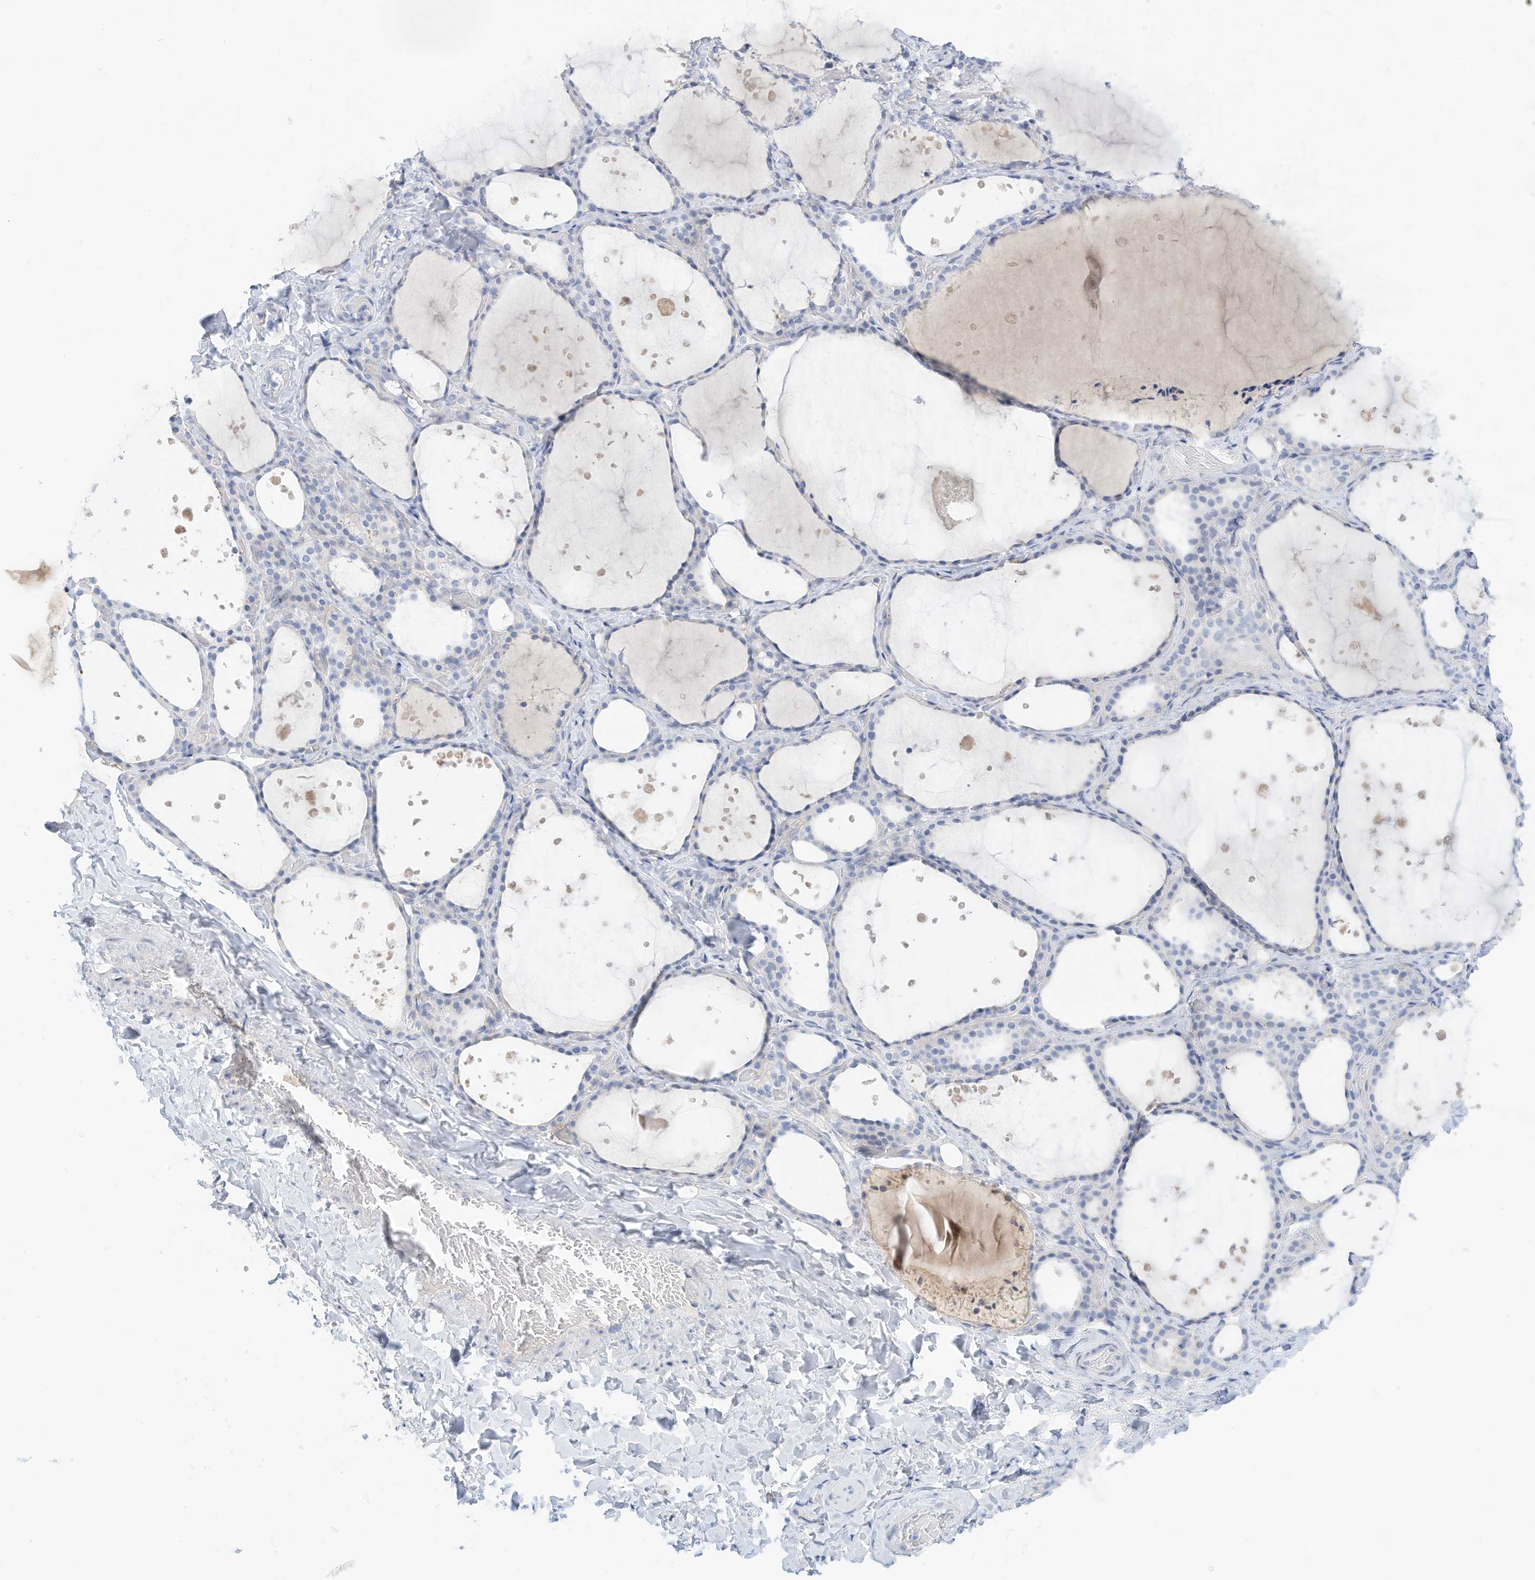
{"staining": {"intensity": "negative", "quantity": "none", "location": "none"}, "tissue": "thyroid gland", "cell_type": "Glandular cells", "image_type": "normal", "snomed": [{"axis": "morphology", "description": "Normal tissue, NOS"}, {"axis": "topography", "description": "Thyroid gland"}], "caption": "Protein analysis of benign thyroid gland shows no significant staining in glandular cells.", "gene": "SPOCD1", "patient": {"sex": "female", "age": 44}}